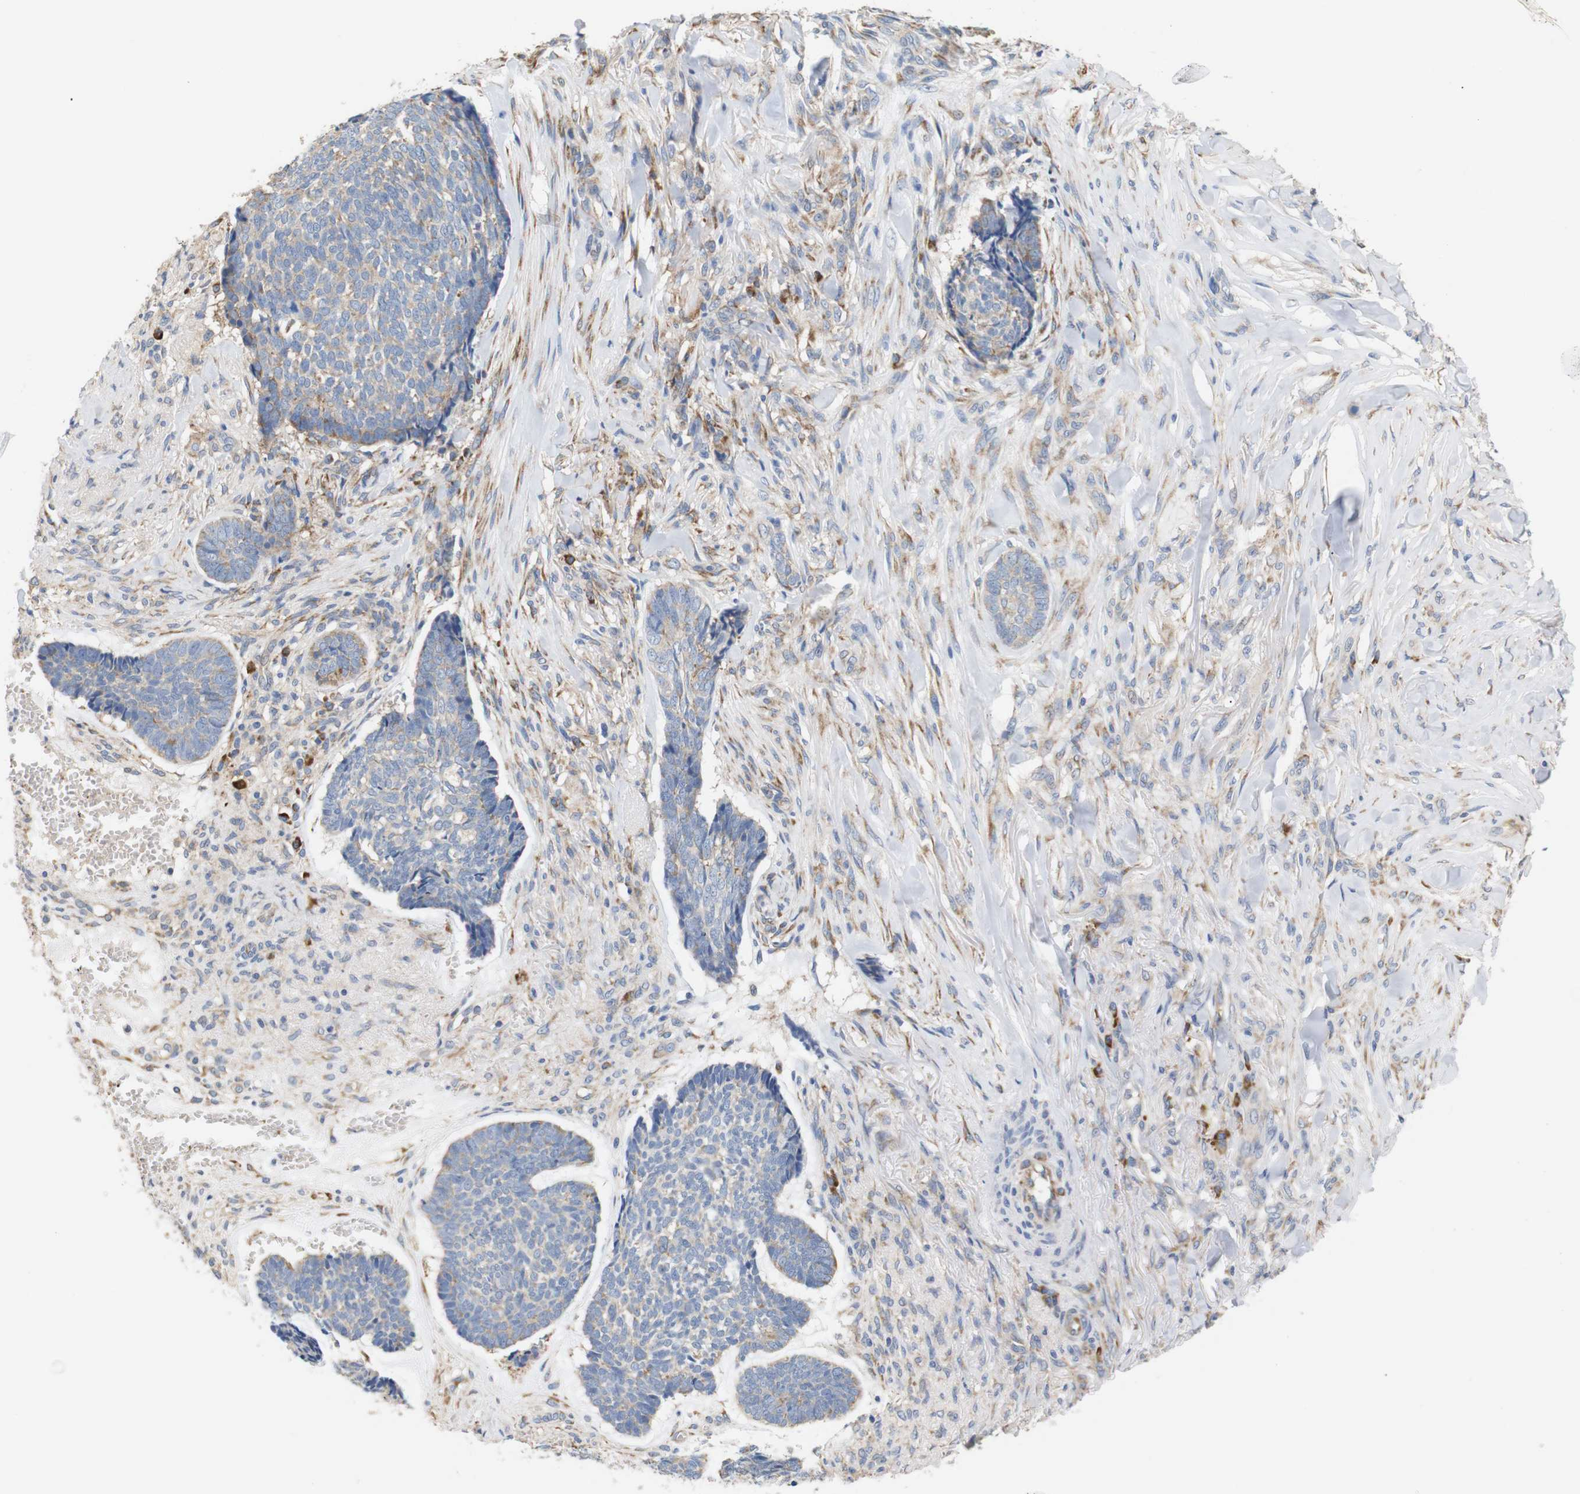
{"staining": {"intensity": "moderate", "quantity": ">75%", "location": "cytoplasmic/membranous"}, "tissue": "skin cancer", "cell_type": "Tumor cells", "image_type": "cancer", "snomed": [{"axis": "morphology", "description": "Basal cell carcinoma"}, {"axis": "topography", "description": "Skin"}], "caption": "Skin basal cell carcinoma was stained to show a protein in brown. There is medium levels of moderate cytoplasmic/membranous expression in about >75% of tumor cells.", "gene": "TRIM5", "patient": {"sex": "male", "age": 84}}